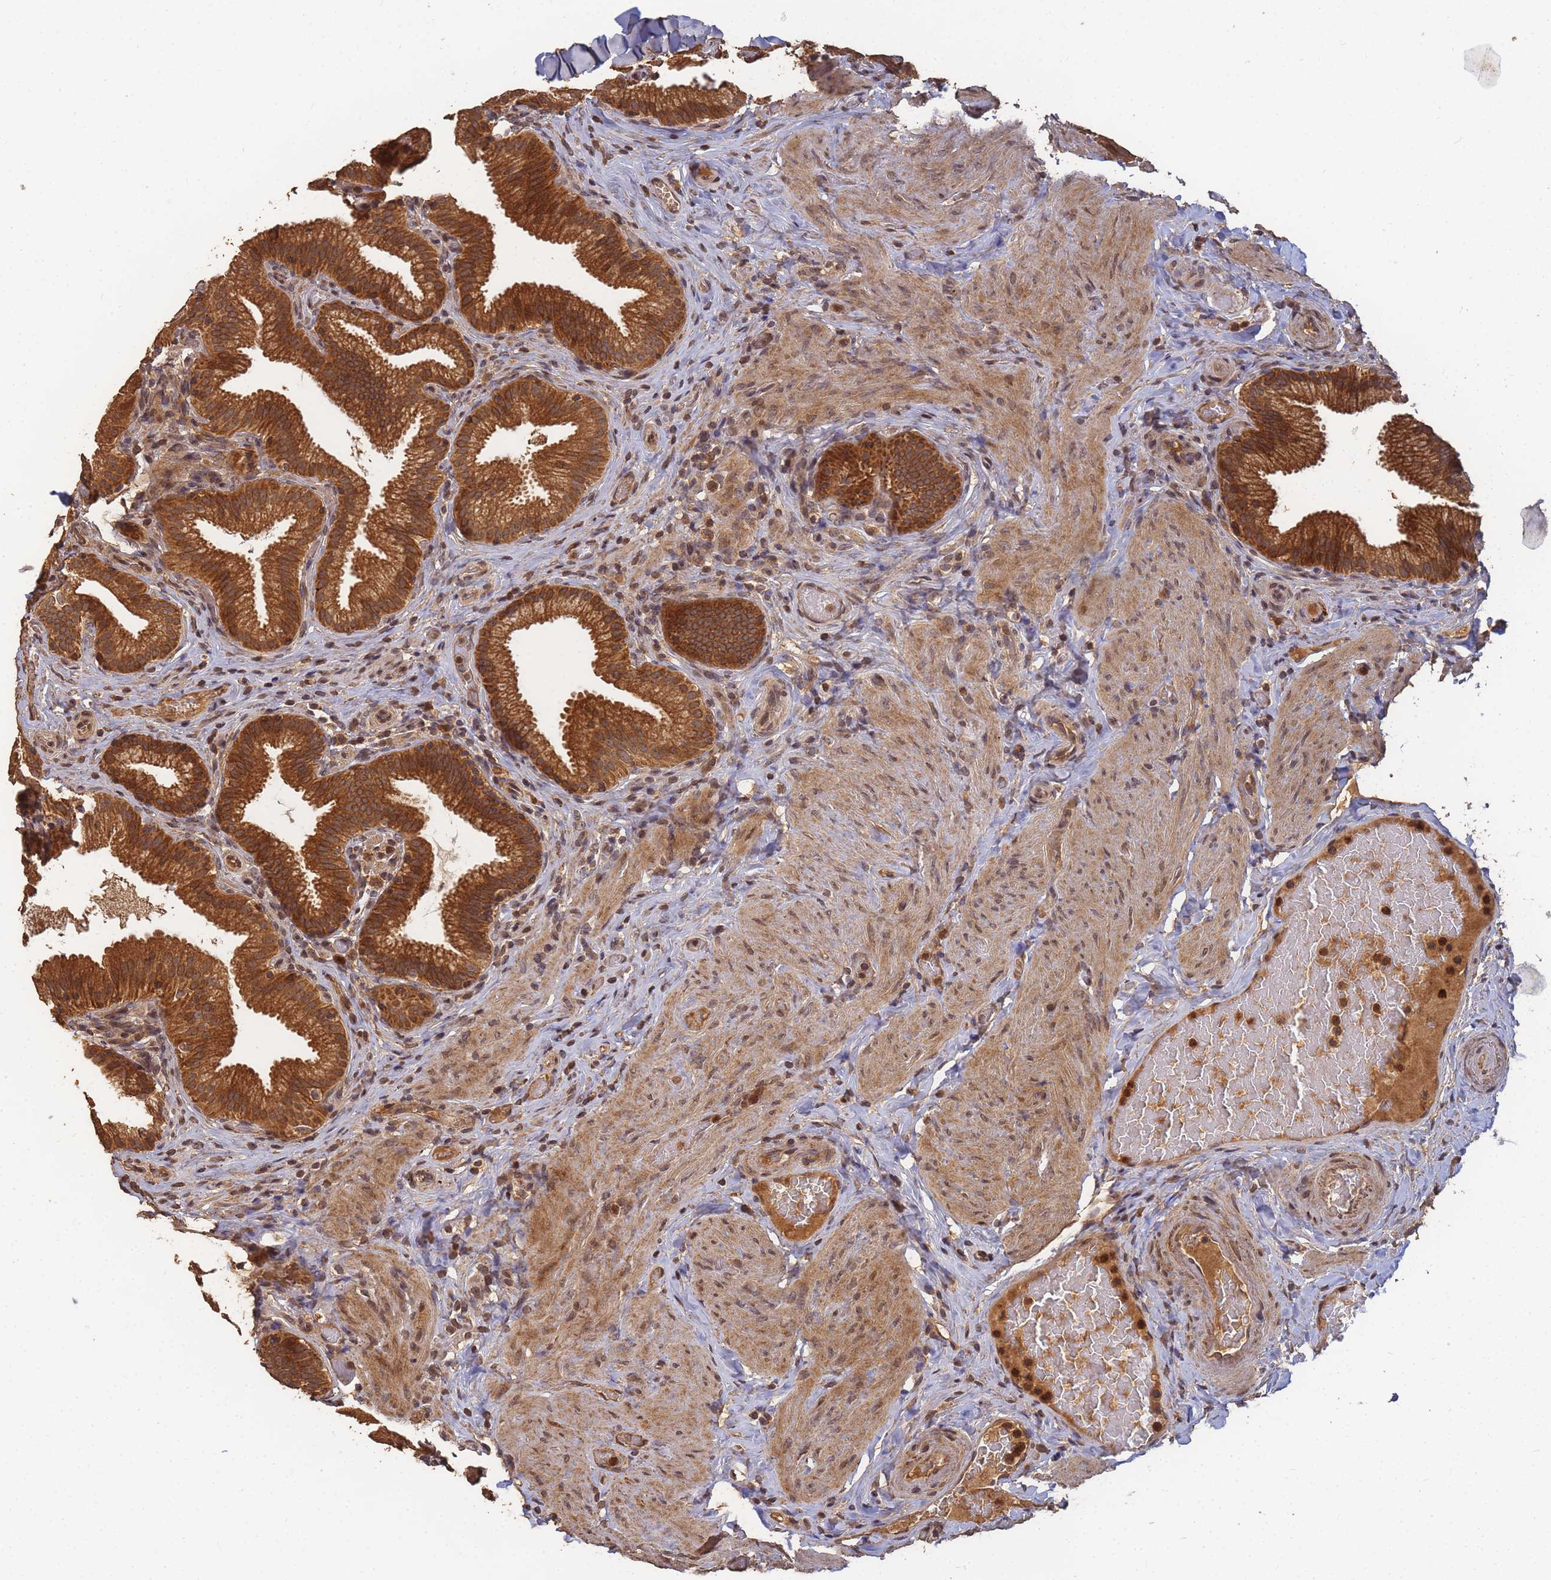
{"staining": {"intensity": "strong", "quantity": ">75%", "location": "cytoplasmic/membranous"}, "tissue": "gallbladder", "cell_type": "Glandular cells", "image_type": "normal", "snomed": [{"axis": "morphology", "description": "Normal tissue, NOS"}, {"axis": "topography", "description": "Gallbladder"}], "caption": "Glandular cells exhibit high levels of strong cytoplasmic/membranous staining in about >75% of cells in unremarkable human gallbladder.", "gene": "ALKBH1", "patient": {"sex": "male", "age": 54}}